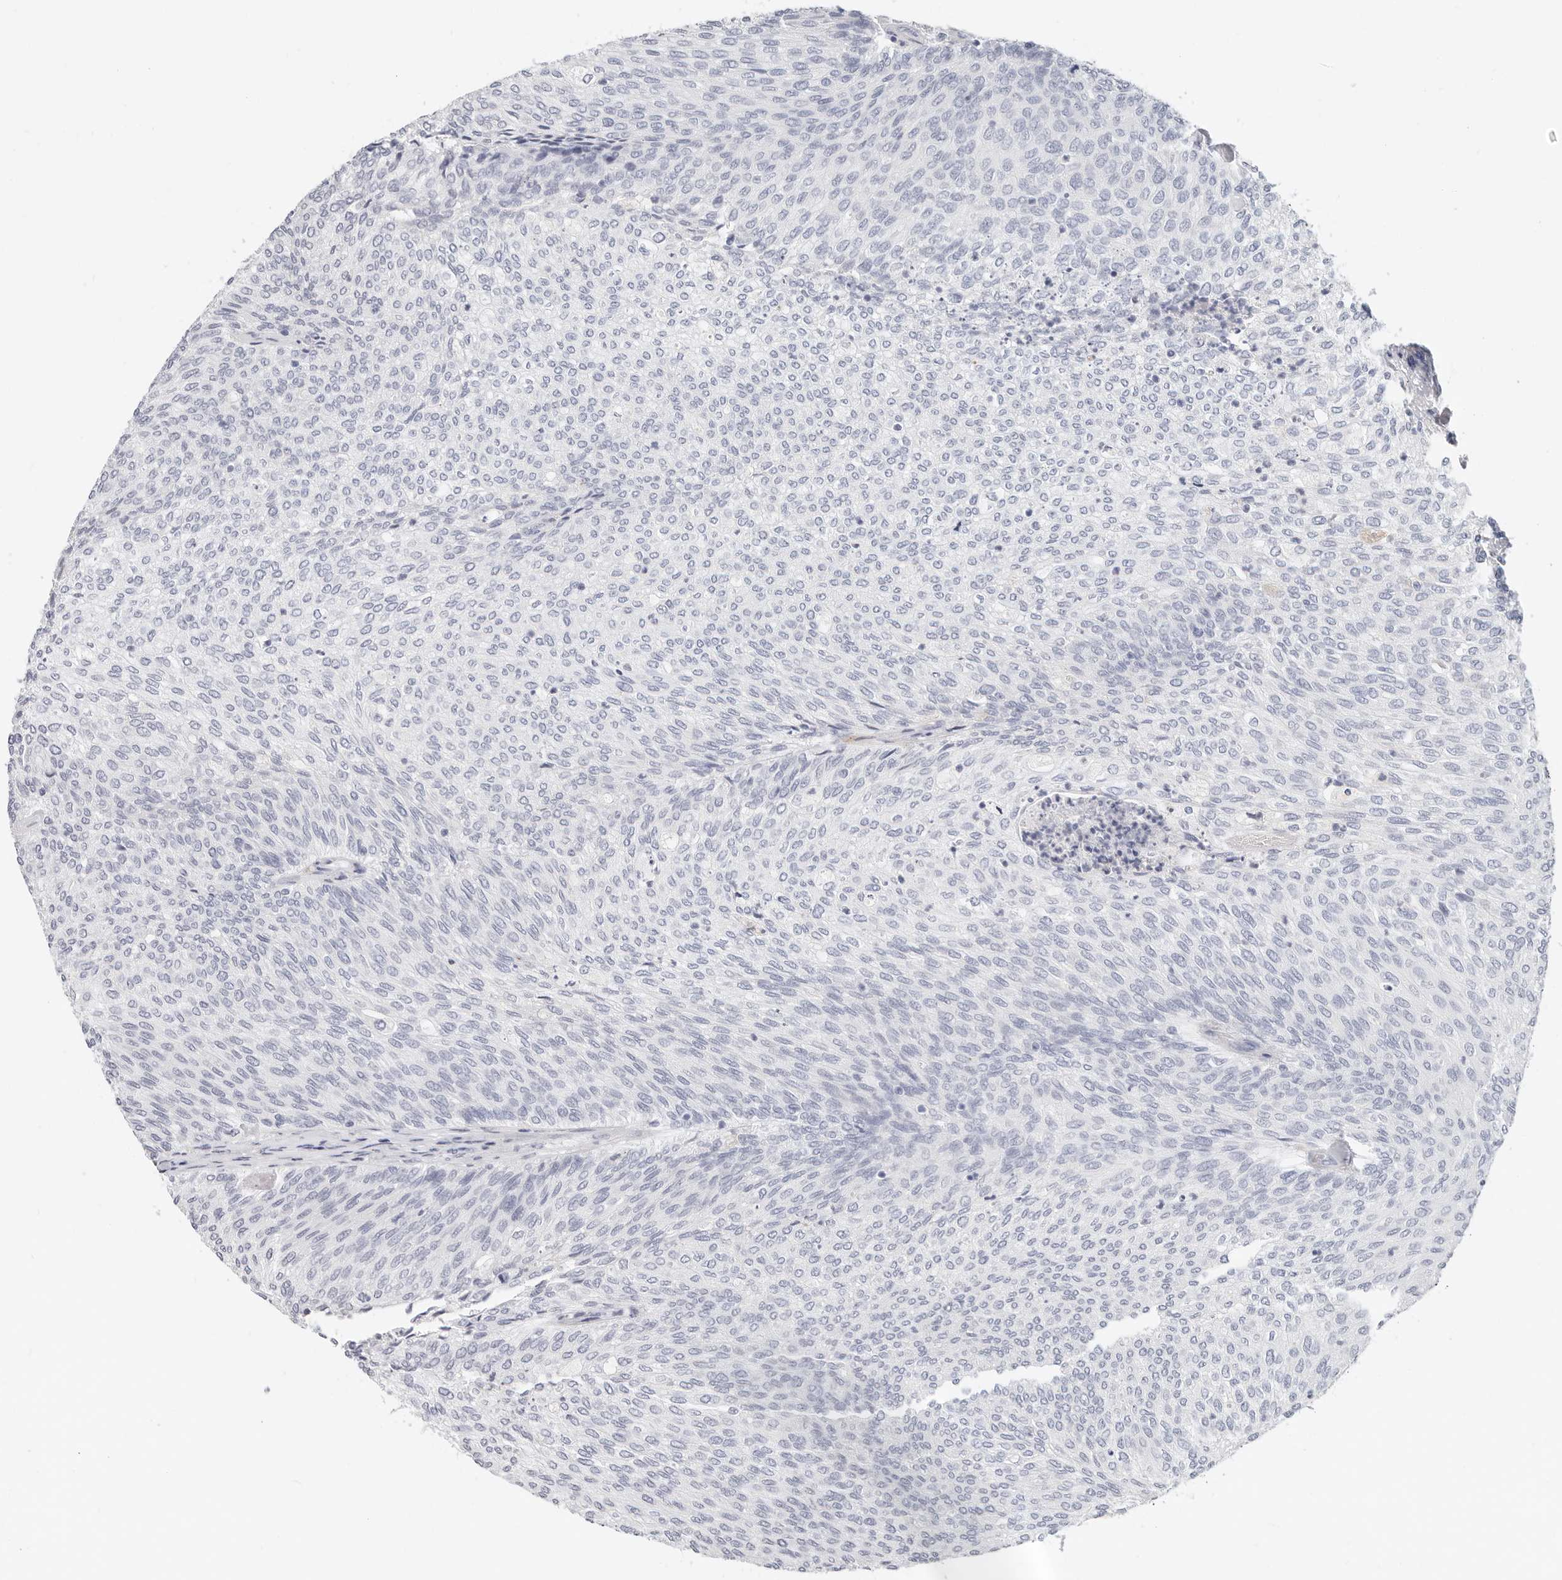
{"staining": {"intensity": "negative", "quantity": "none", "location": "none"}, "tissue": "urothelial cancer", "cell_type": "Tumor cells", "image_type": "cancer", "snomed": [{"axis": "morphology", "description": "Urothelial carcinoma, Low grade"}, {"axis": "topography", "description": "Urinary bladder"}], "caption": "DAB immunohistochemical staining of human urothelial cancer exhibits no significant staining in tumor cells.", "gene": "ZRANB1", "patient": {"sex": "female", "age": 79}}